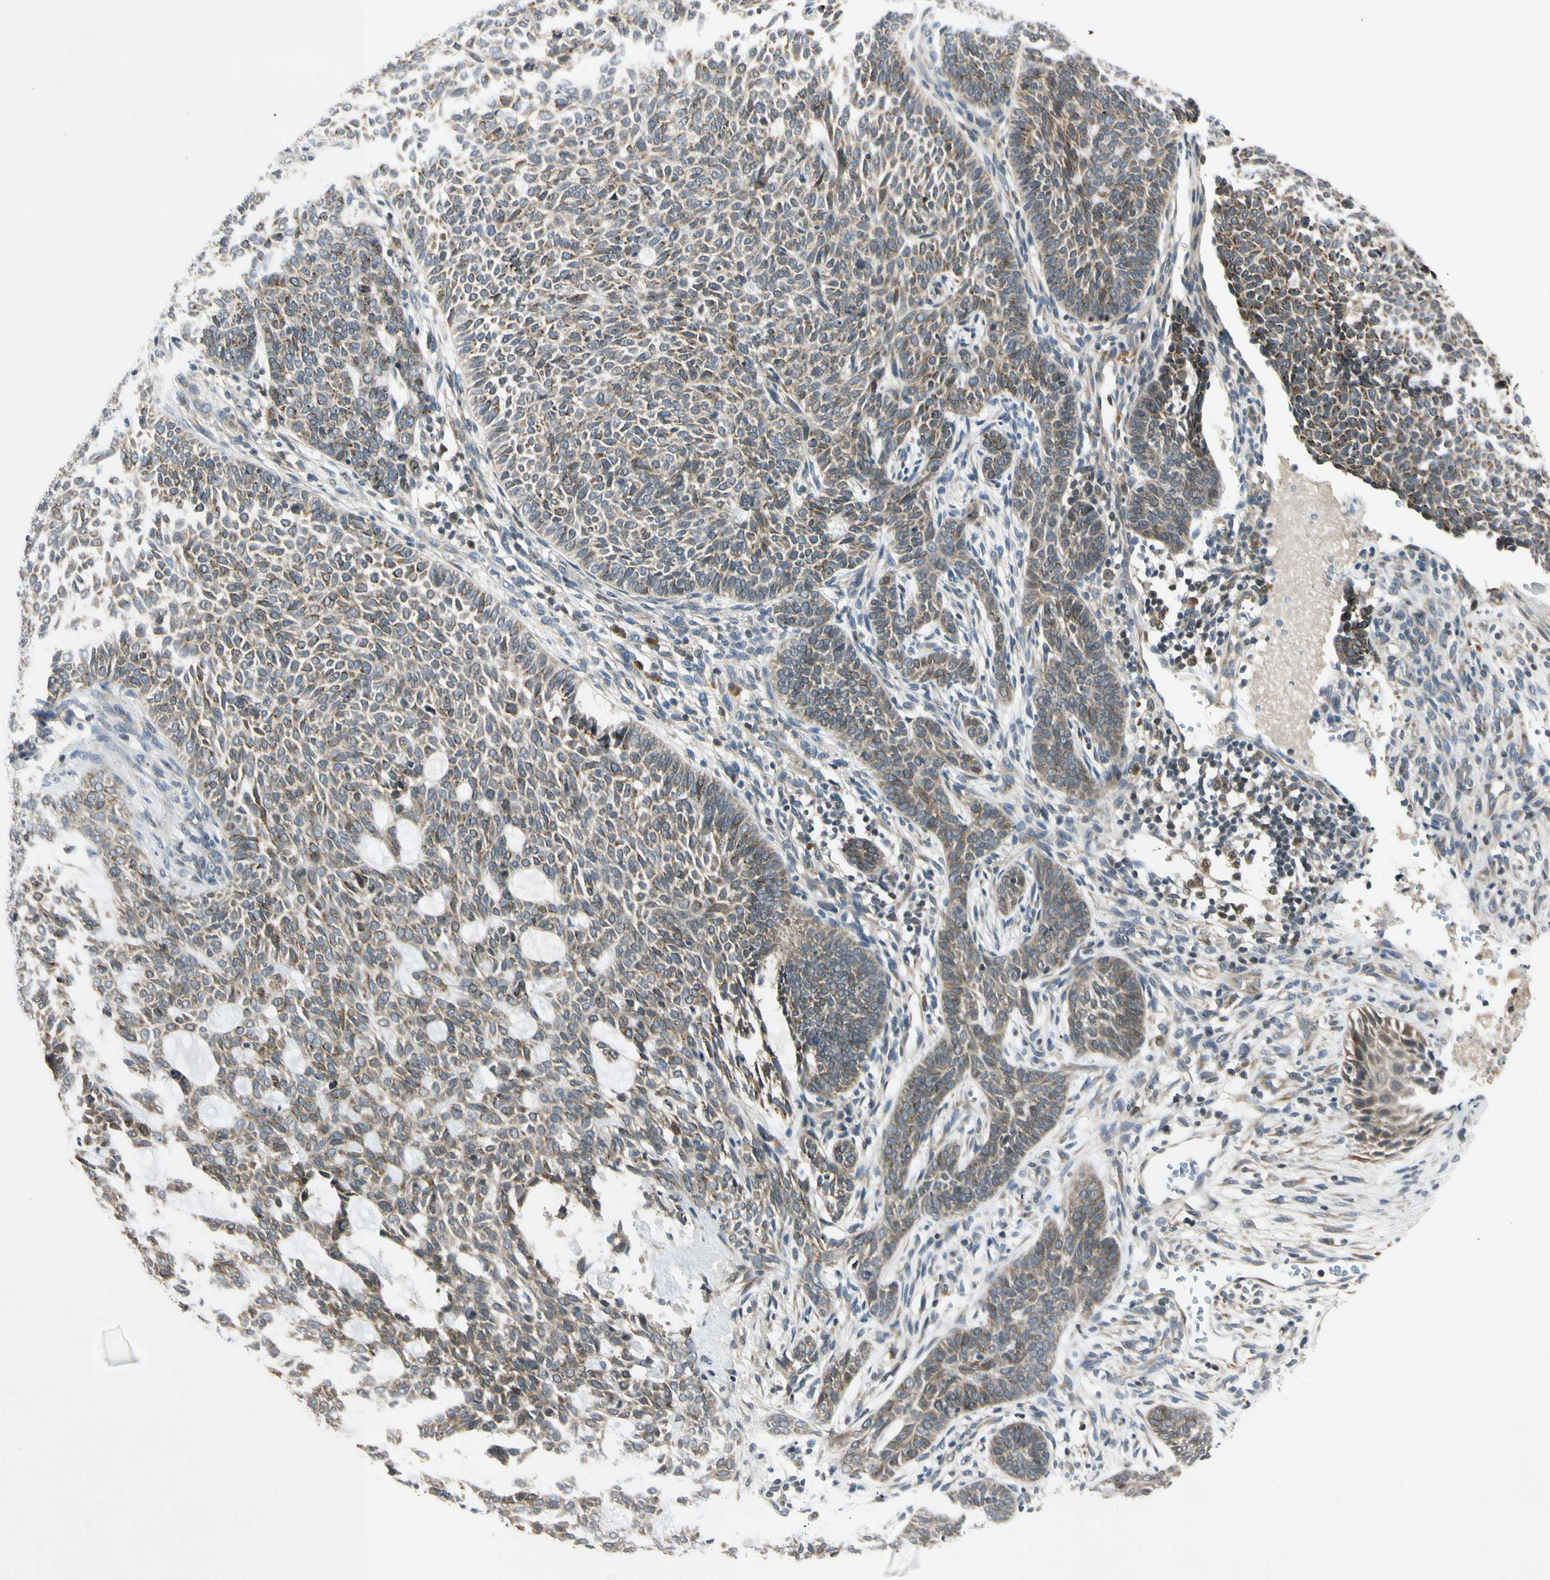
{"staining": {"intensity": "moderate", "quantity": ">75%", "location": "cytoplasmic/membranous"}, "tissue": "skin cancer", "cell_type": "Tumor cells", "image_type": "cancer", "snomed": [{"axis": "morphology", "description": "Basal cell carcinoma"}, {"axis": "topography", "description": "Skin"}], "caption": "DAB immunohistochemical staining of basal cell carcinoma (skin) shows moderate cytoplasmic/membranous protein positivity in about >75% of tumor cells. (DAB (3,3'-diaminobenzidine) = brown stain, brightfield microscopy at high magnification).", "gene": "RPS6KB2", "patient": {"sex": "male", "age": 87}}